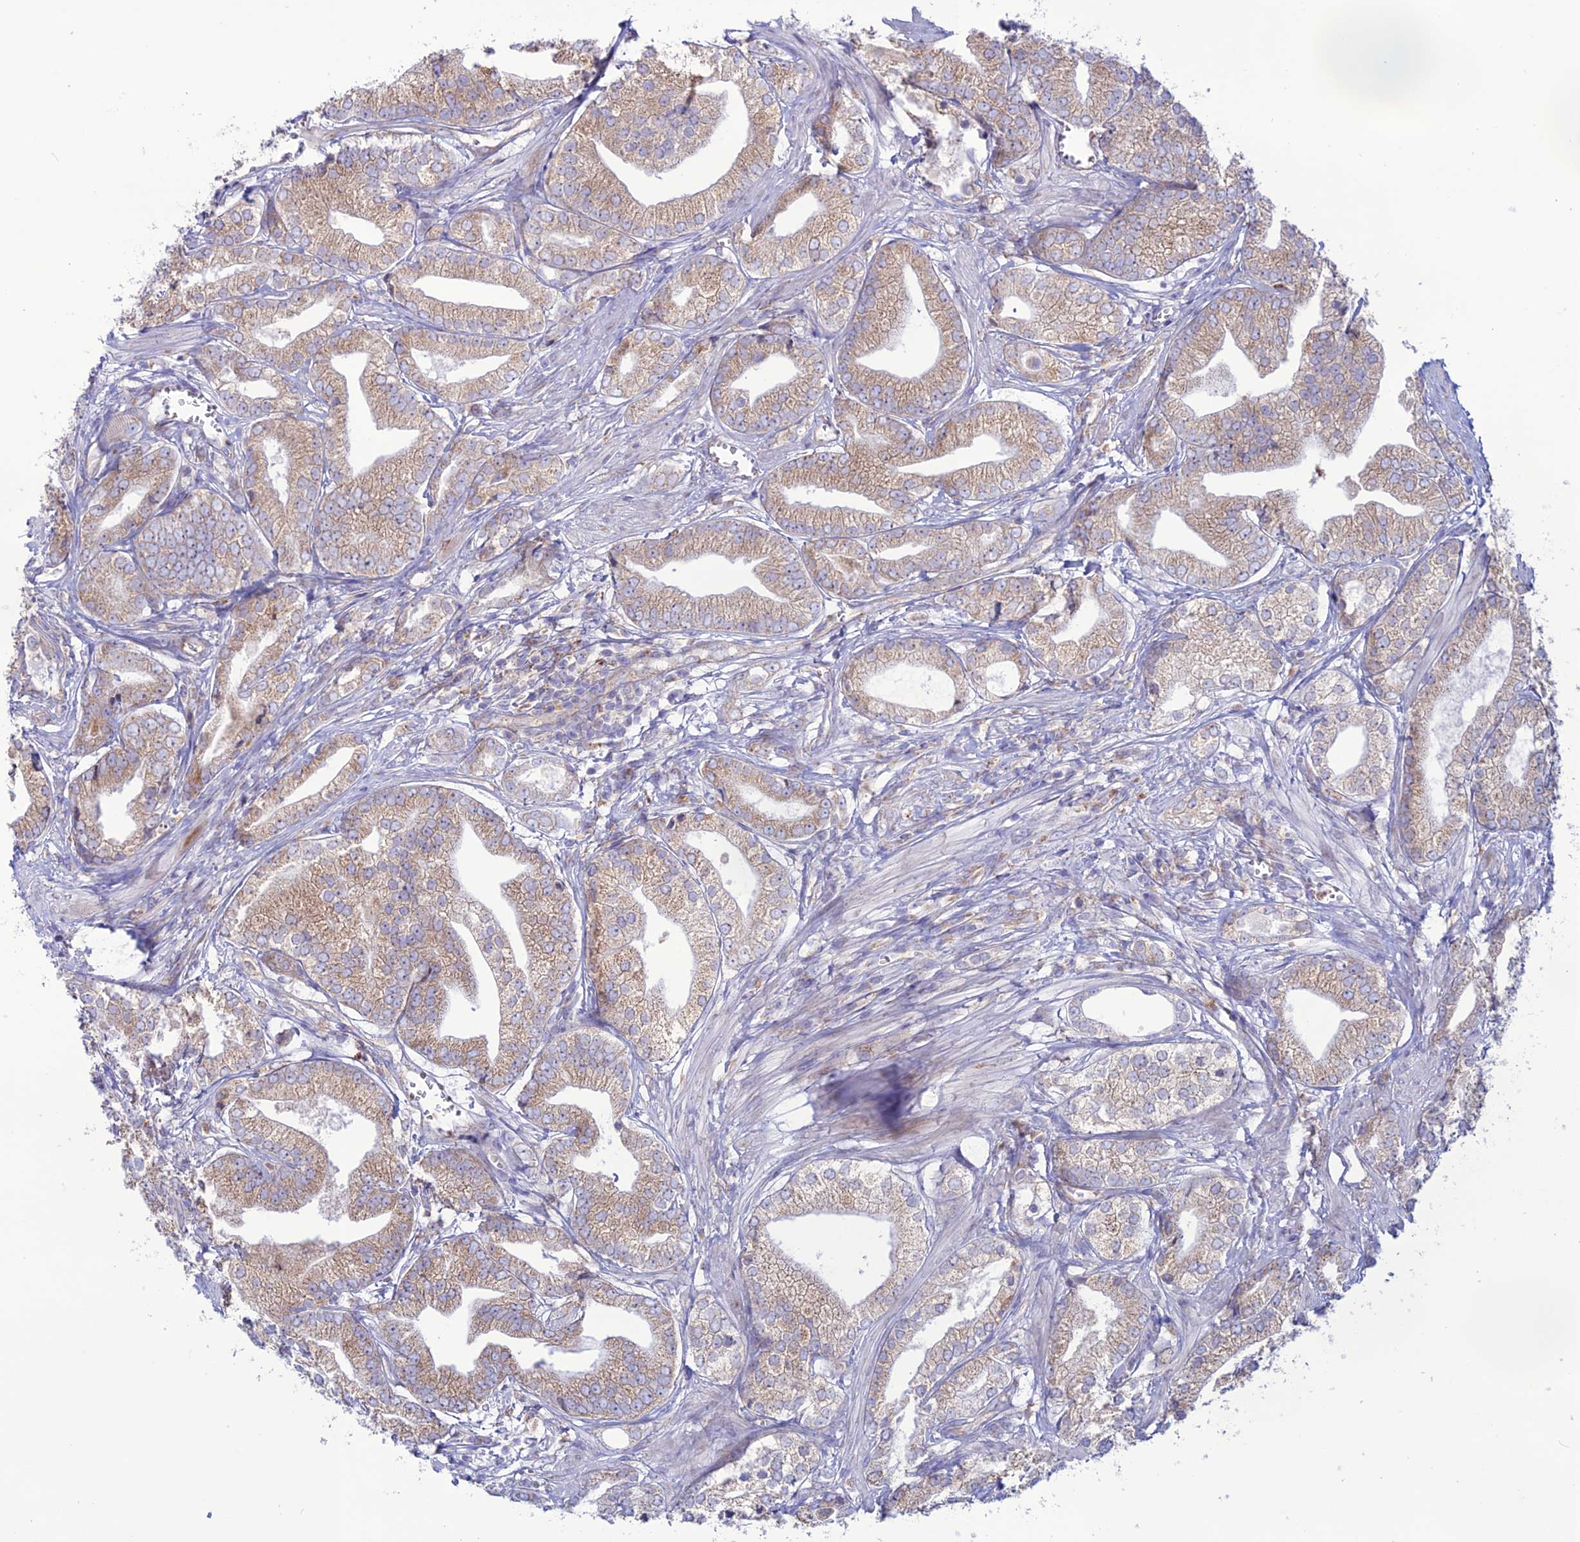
{"staining": {"intensity": "moderate", "quantity": "25%-75%", "location": "cytoplasmic/membranous"}, "tissue": "prostate cancer", "cell_type": "Tumor cells", "image_type": "cancer", "snomed": [{"axis": "morphology", "description": "Adenocarcinoma, High grade"}, {"axis": "topography", "description": "Prostate"}], "caption": "A brown stain labels moderate cytoplasmic/membranous staining of a protein in adenocarcinoma (high-grade) (prostate) tumor cells.", "gene": "CLCN7", "patient": {"sex": "male", "age": 50}}